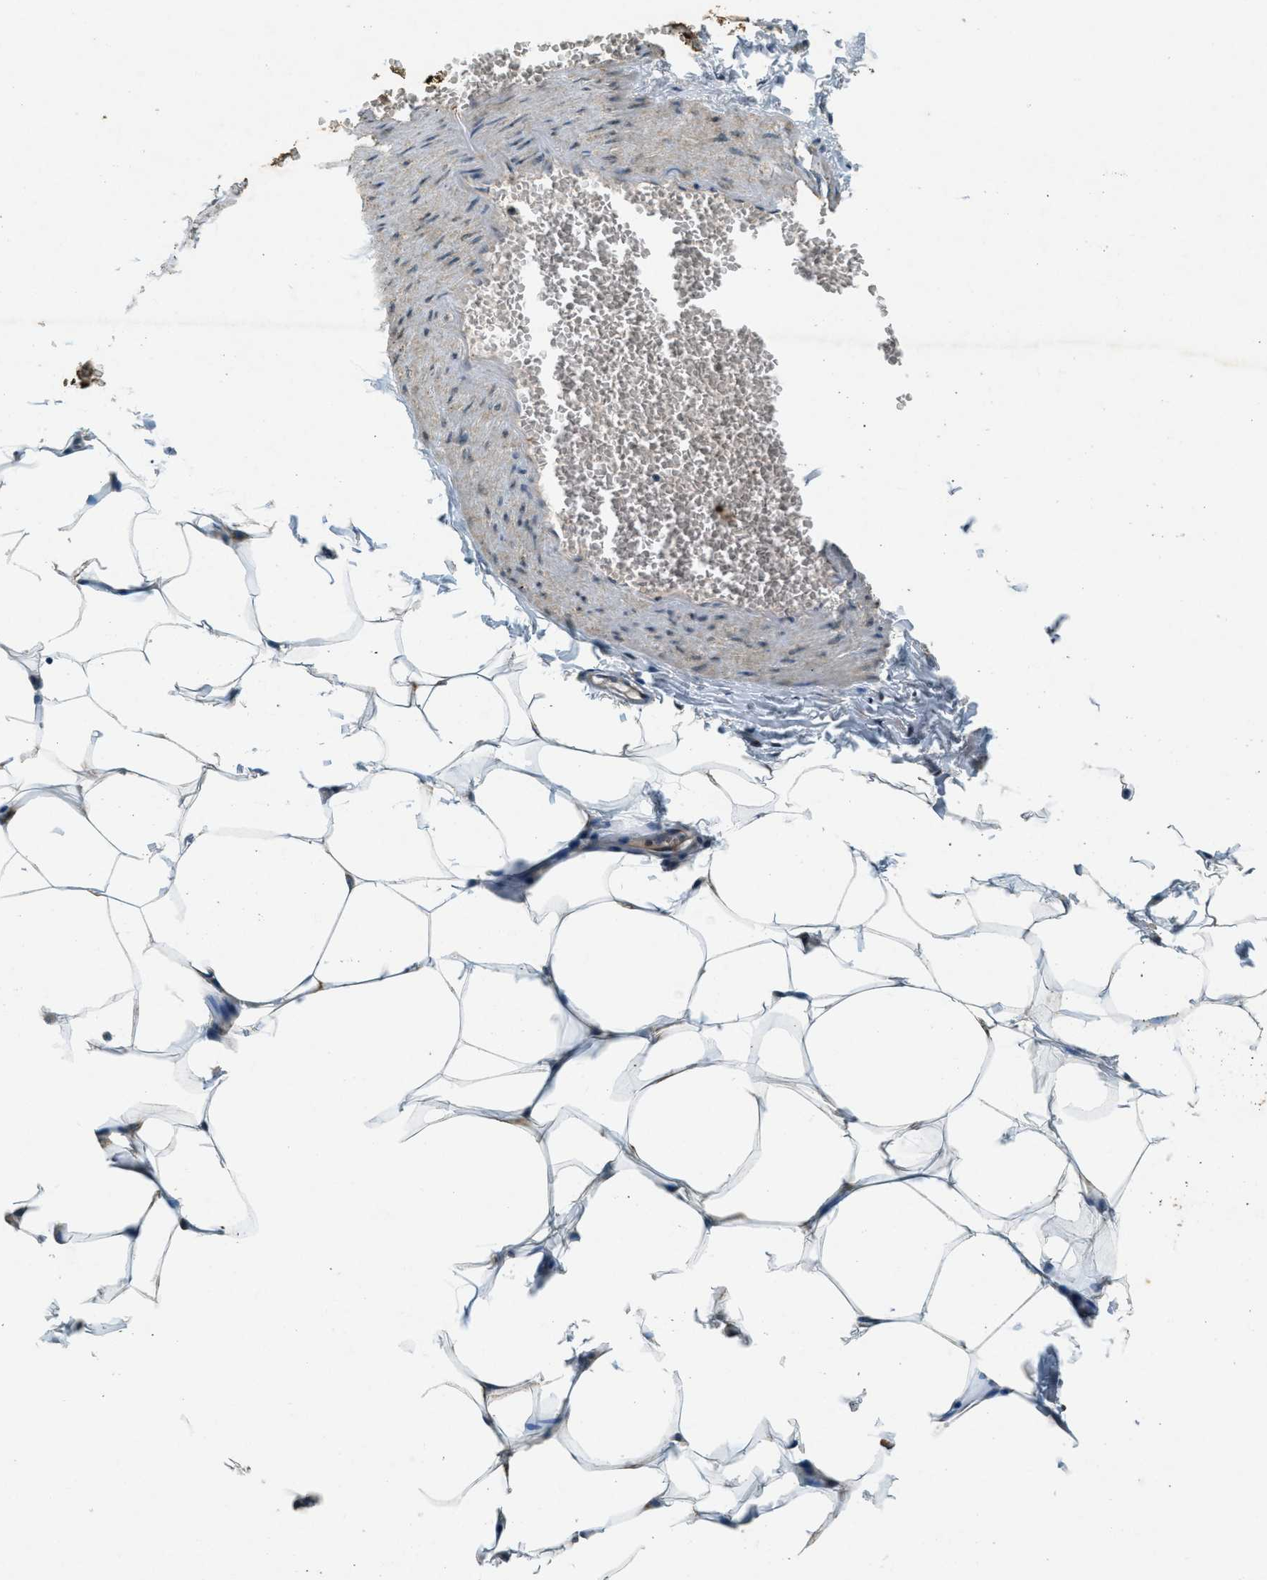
{"staining": {"intensity": "weak", "quantity": "25%-75%", "location": "cytoplasmic/membranous"}, "tissue": "adipose tissue", "cell_type": "Adipocytes", "image_type": "normal", "snomed": [{"axis": "morphology", "description": "Normal tissue, NOS"}, {"axis": "topography", "description": "Vascular tissue"}], "caption": "Immunohistochemical staining of normal adipose tissue demonstrates 25%-75% levels of weak cytoplasmic/membranous protein staining in approximately 25%-75% of adipocytes. The protein of interest is stained brown, and the nuclei are stained in blue (DAB IHC with brightfield microscopy, high magnification).", "gene": "RAB3D", "patient": {"sex": "male", "age": 41}}